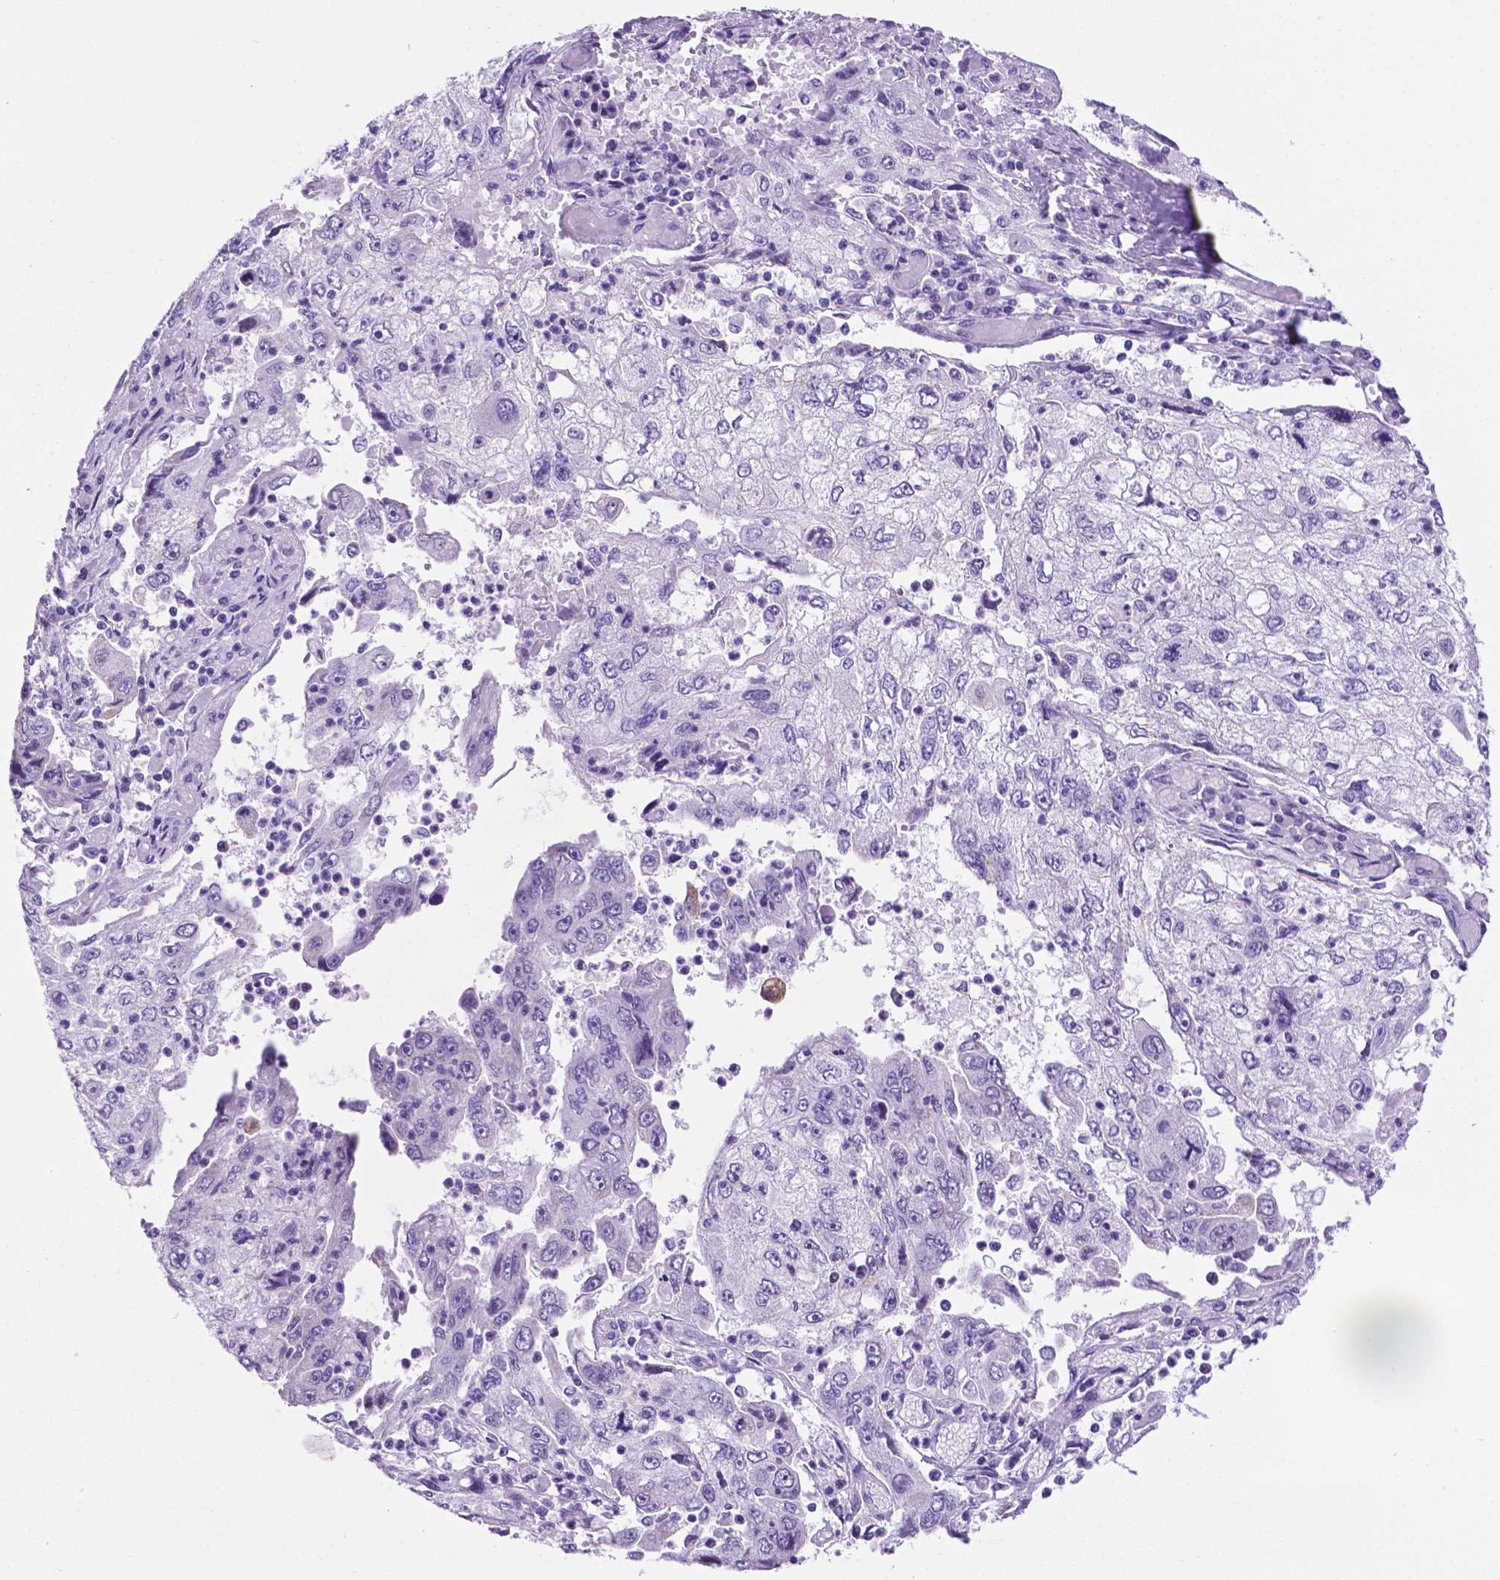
{"staining": {"intensity": "negative", "quantity": "none", "location": "none"}, "tissue": "cervical cancer", "cell_type": "Tumor cells", "image_type": "cancer", "snomed": [{"axis": "morphology", "description": "Squamous cell carcinoma, NOS"}, {"axis": "topography", "description": "Cervix"}], "caption": "The immunohistochemistry (IHC) histopathology image has no significant staining in tumor cells of squamous cell carcinoma (cervical) tissue.", "gene": "C17orf107", "patient": {"sex": "female", "age": 36}}